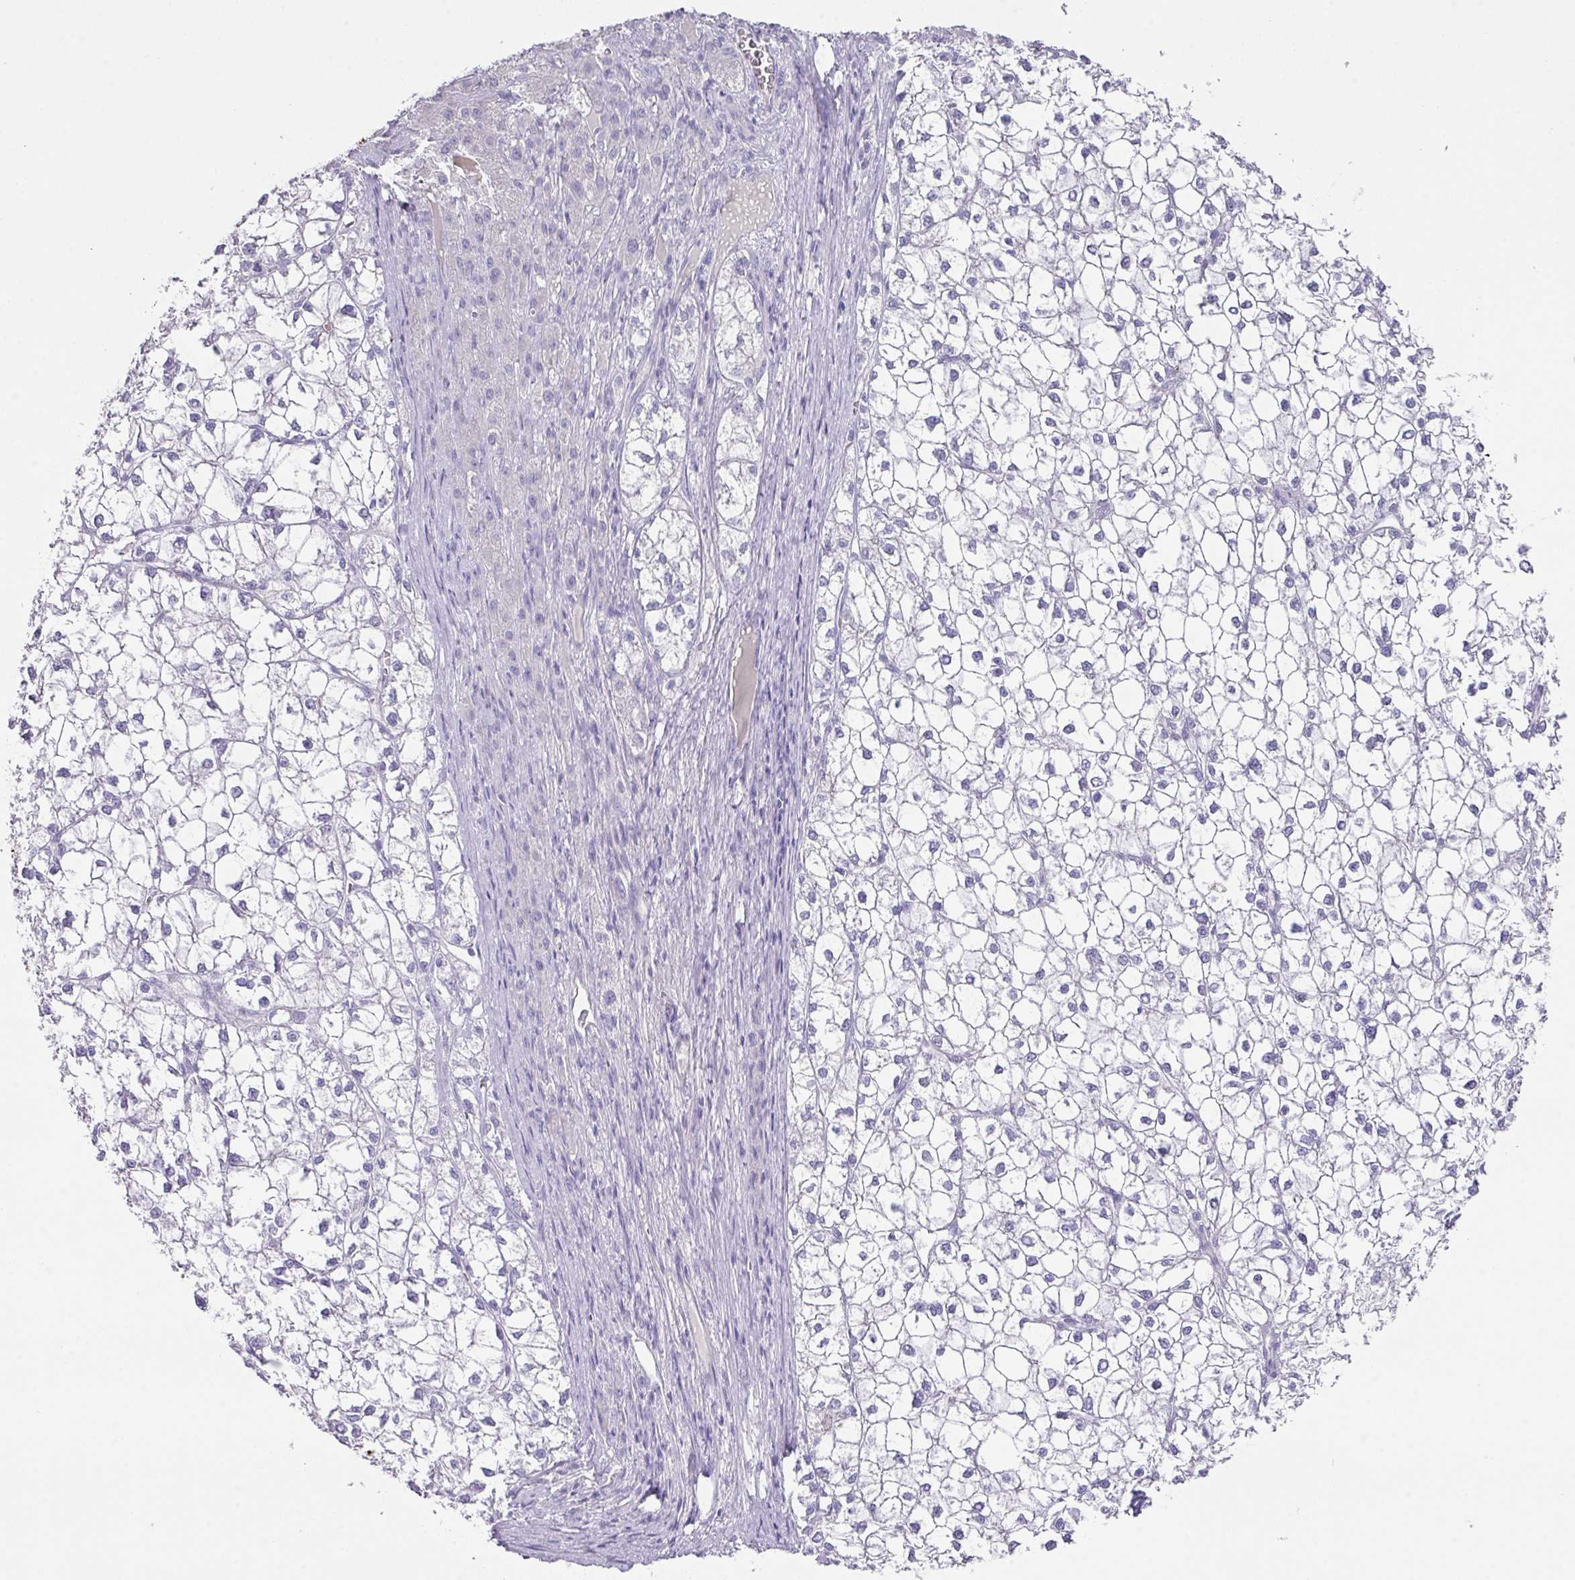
{"staining": {"intensity": "negative", "quantity": "none", "location": "none"}, "tissue": "liver cancer", "cell_type": "Tumor cells", "image_type": "cancer", "snomed": [{"axis": "morphology", "description": "Carcinoma, Hepatocellular, NOS"}, {"axis": "topography", "description": "Liver"}], "caption": "DAB immunohistochemical staining of human hepatocellular carcinoma (liver) demonstrates no significant staining in tumor cells.", "gene": "TARM1", "patient": {"sex": "female", "age": 43}}